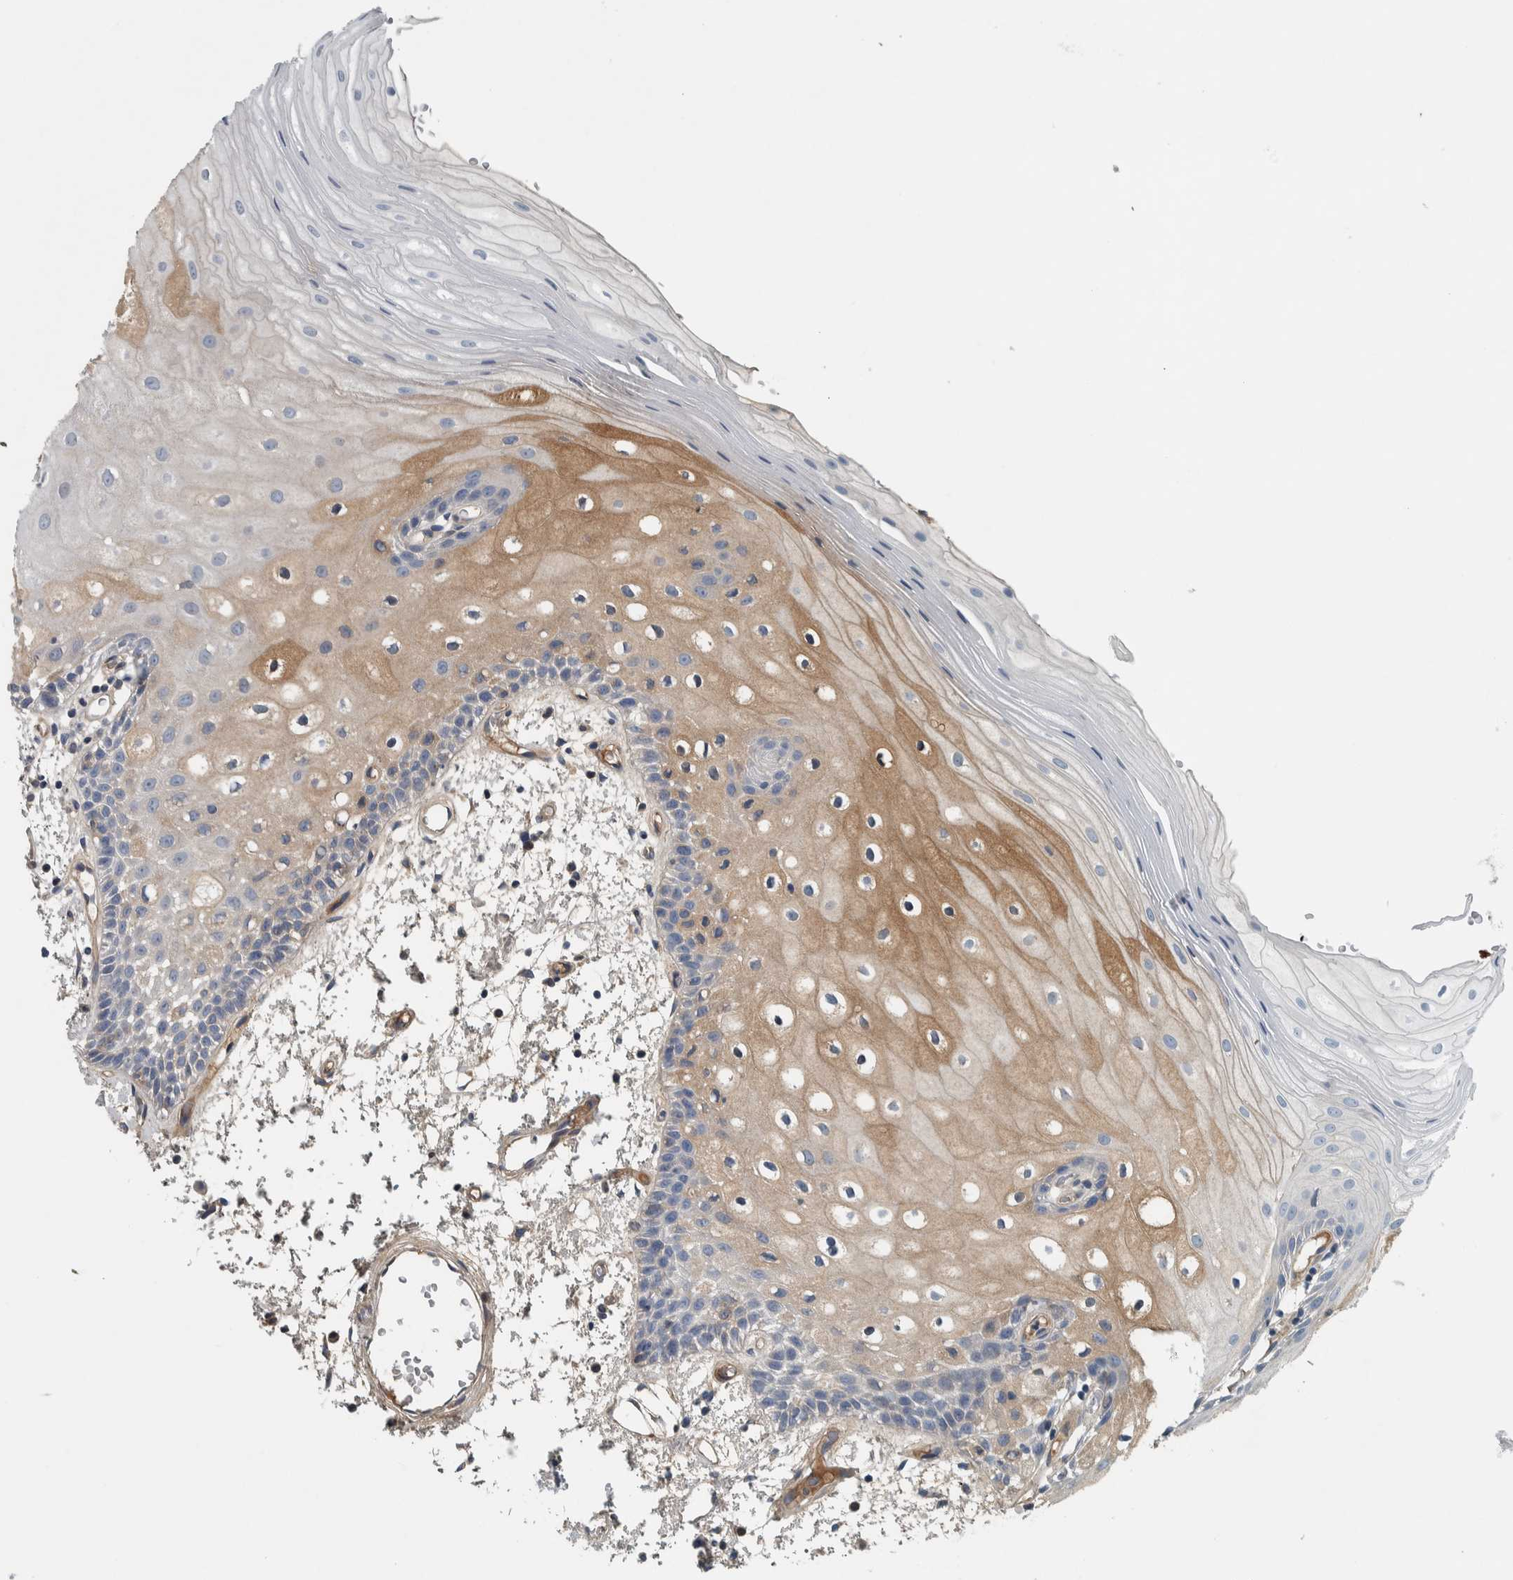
{"staining": {"intensity": "moderate", "quantity": "<25%", "location": "cytoplasmic/membranous"}, "tissue": "oral mucosa", "cell_type": "Squamous epithelial cells", "image_type": "normal", "snomed": [{"axis": "morphology", "description": "Normal tissue, NOS"}, {"axis": "topography", "description": "Oral tissue"}], "caption": "Squamous epithelial cells demonstrate low levels of moderate cytoplasmic/membranous staining in approximately <25% of cells in unremarkable oral mucosa. The protein is stained brown, and the nuclei are stained in blue (DAB IHC with brightfield microscopy, high magnification).", "gene": "SERPINC1", "patient": {"sex": "male", "age": 52}}